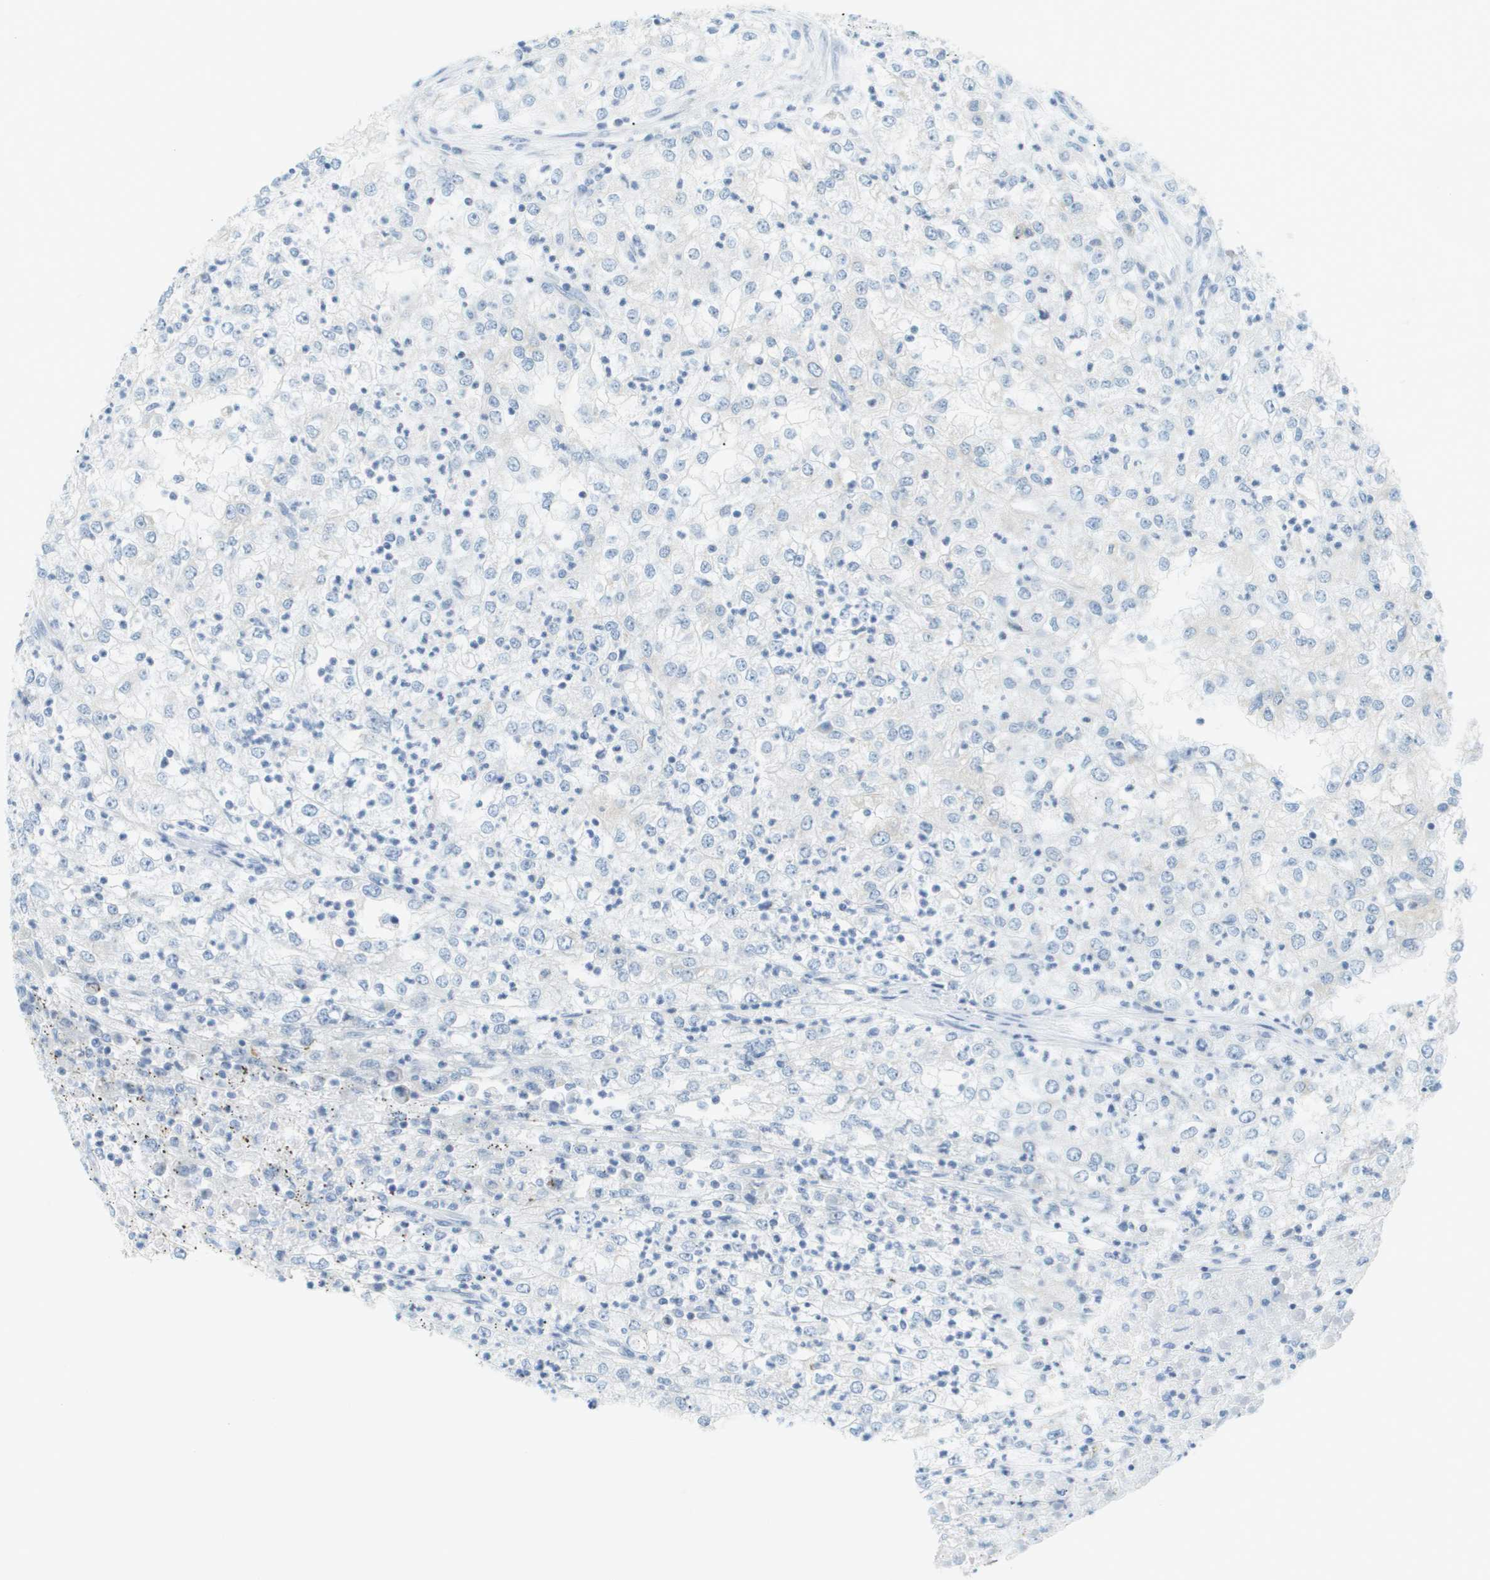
{"staining": {"intensity": "negative", "quantity": "none", "location": "none"}, "tissue": "renal cancer", "cell_type": "Tumor cells", "image_type": "cancer", "snomed": [{"axis": "morphology", "description": "Adenocarcinoma, NOS"}, {"axis": "topography", "description": "Kidney"}], "caption": "There is no significant staining in tumor cells of renal cancer.", "gene": "SMYD5", "patient": {"sex": "female", "age": 54}}